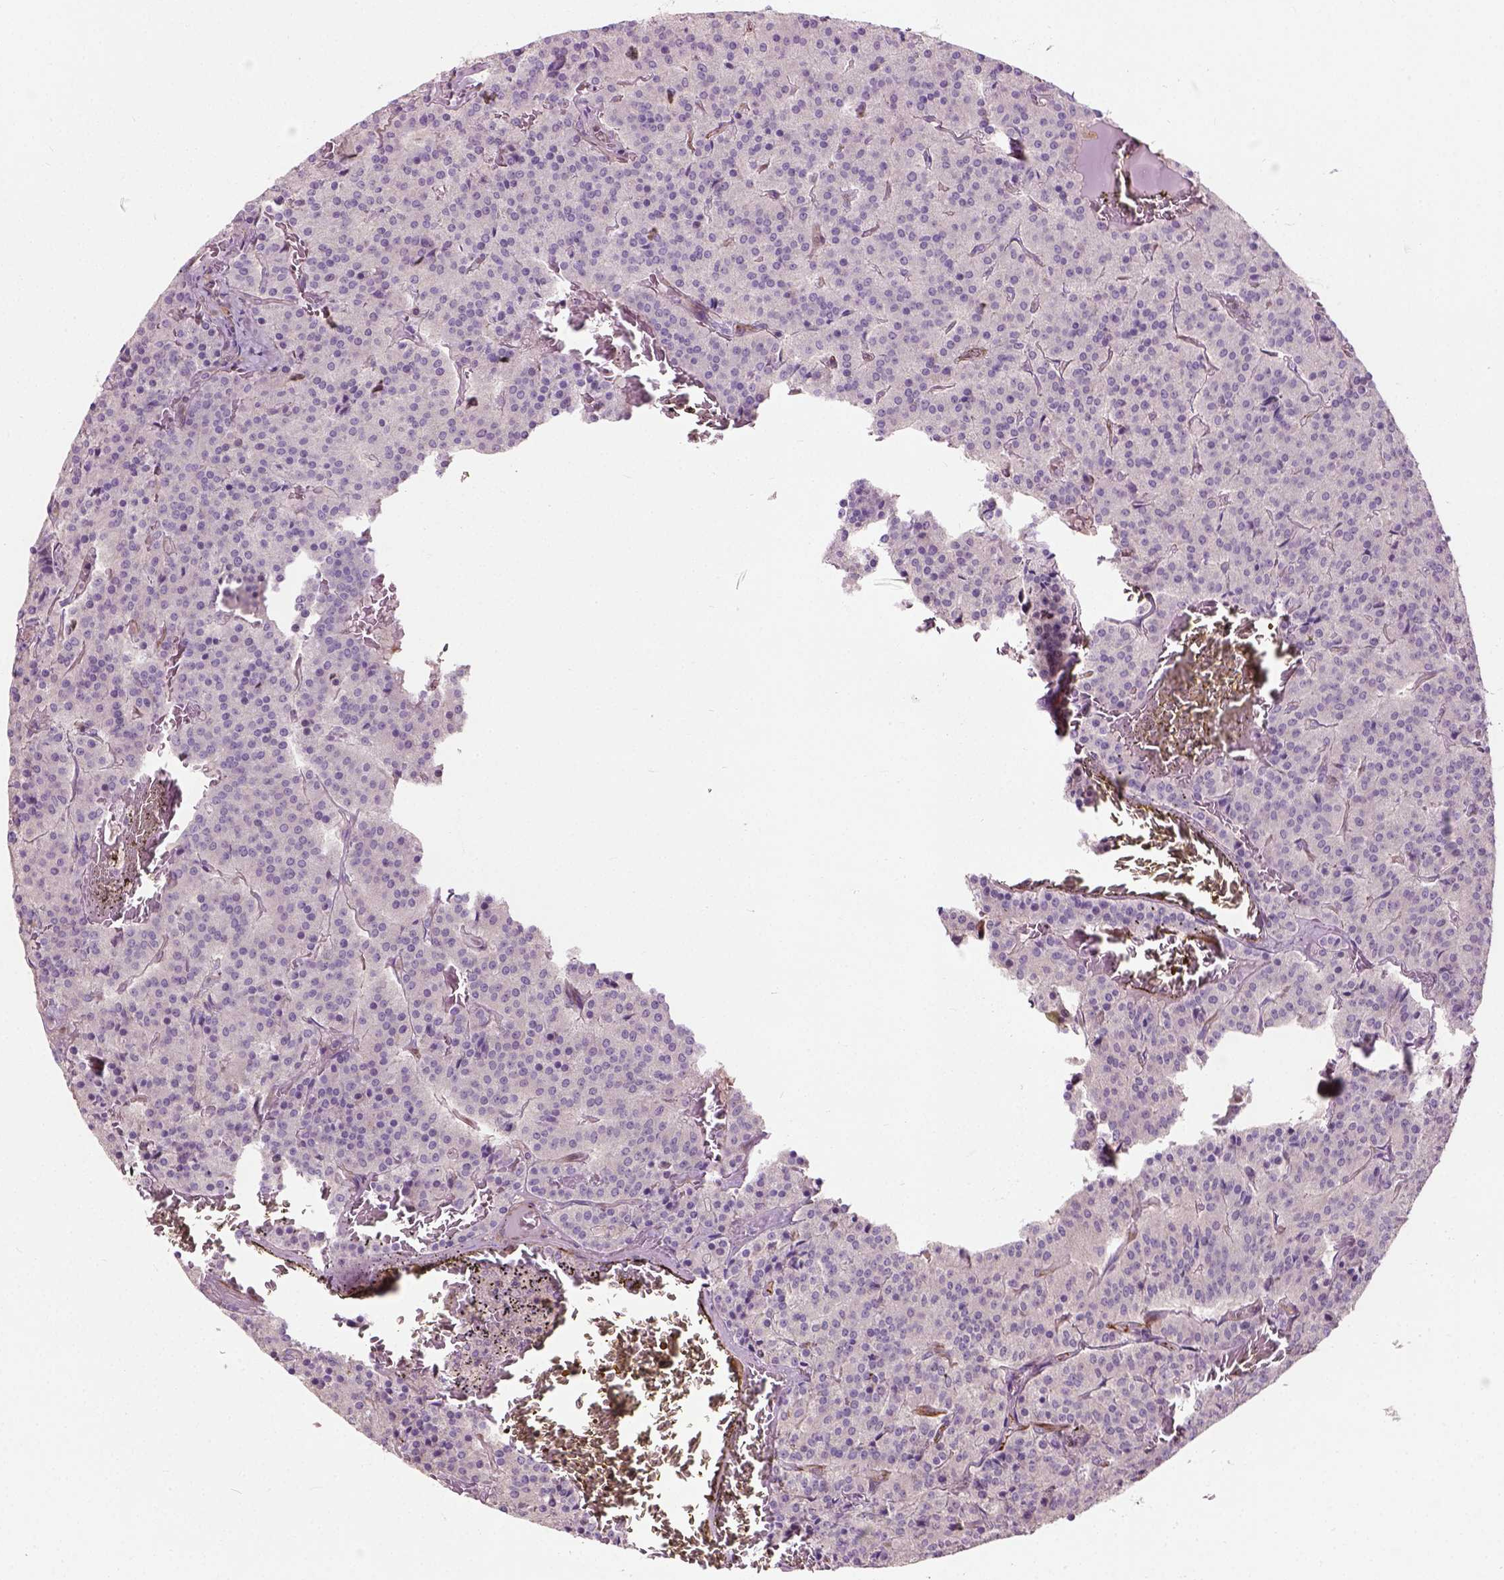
{"staining": {"intensity": "negative", "quantity": "none", "location": "none"}, "tissue": "carcinoid", "cell_type": "Tumor cells", "image_type": "cancer", "snomed": [{"axis": "morphology", "description": "Carcinoid, malignant, NOS"}, {"axis": "topography", "description": "Lung"}], "caption": "A photomicrograph of human malignant carcinoid is negative for staining in tumor cells.", "gene": "PKP3", "patient": {"sex": "male", "age": 70}}